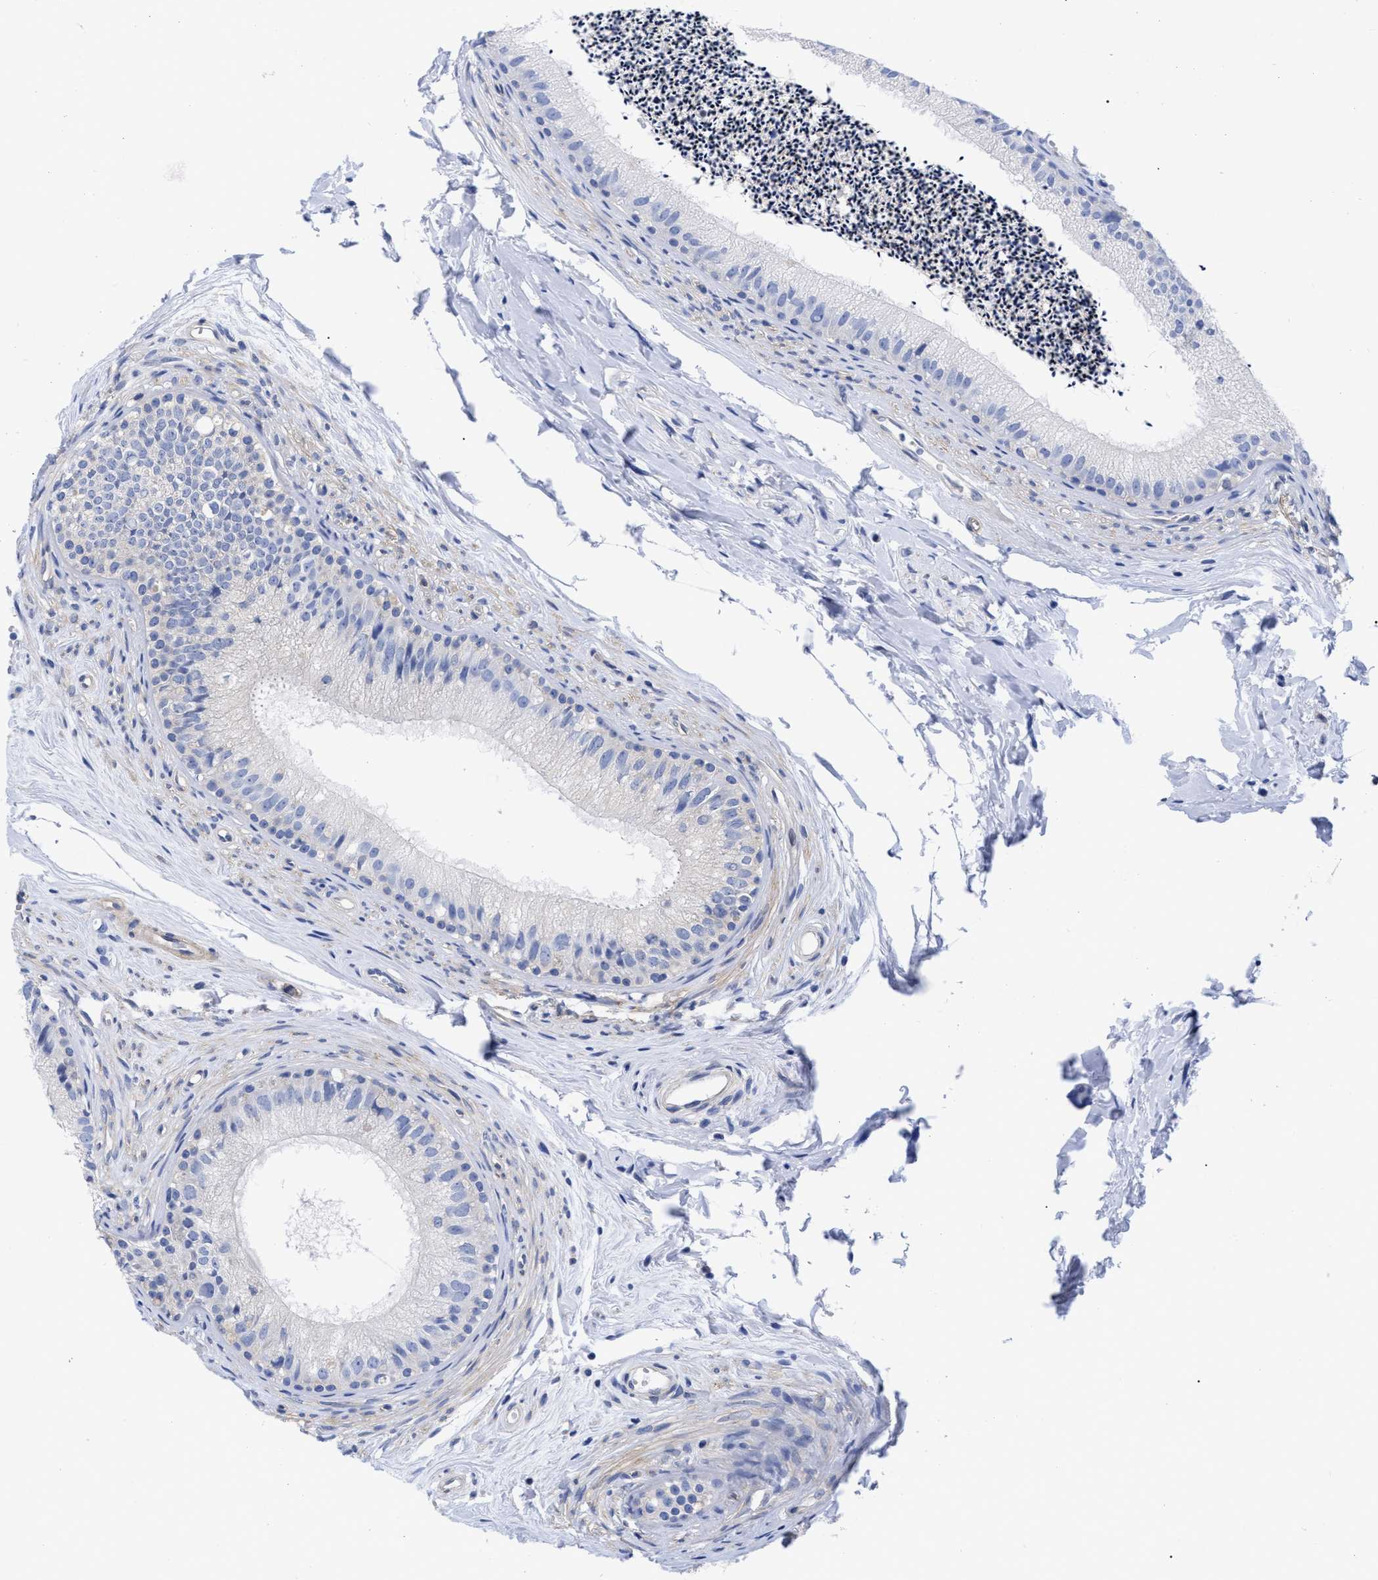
{"staining": {"intensity": "negative", "quantity": "none", "location": "none"}, "tissue": "epididymis", "cell_type": "Glandular cells", "image_type": "normal", "snomed": [{"axis": "morphology", "description": "Normal tissue, NOS"}, {"axis": "topography", "description": "Epididymis"}], "caption": "Photomicrograph shows no significant protein positivity in glandular cells of normal epididymis.", "gene": "IRAG2", "patient": {"sex": "male", "age": 56}}